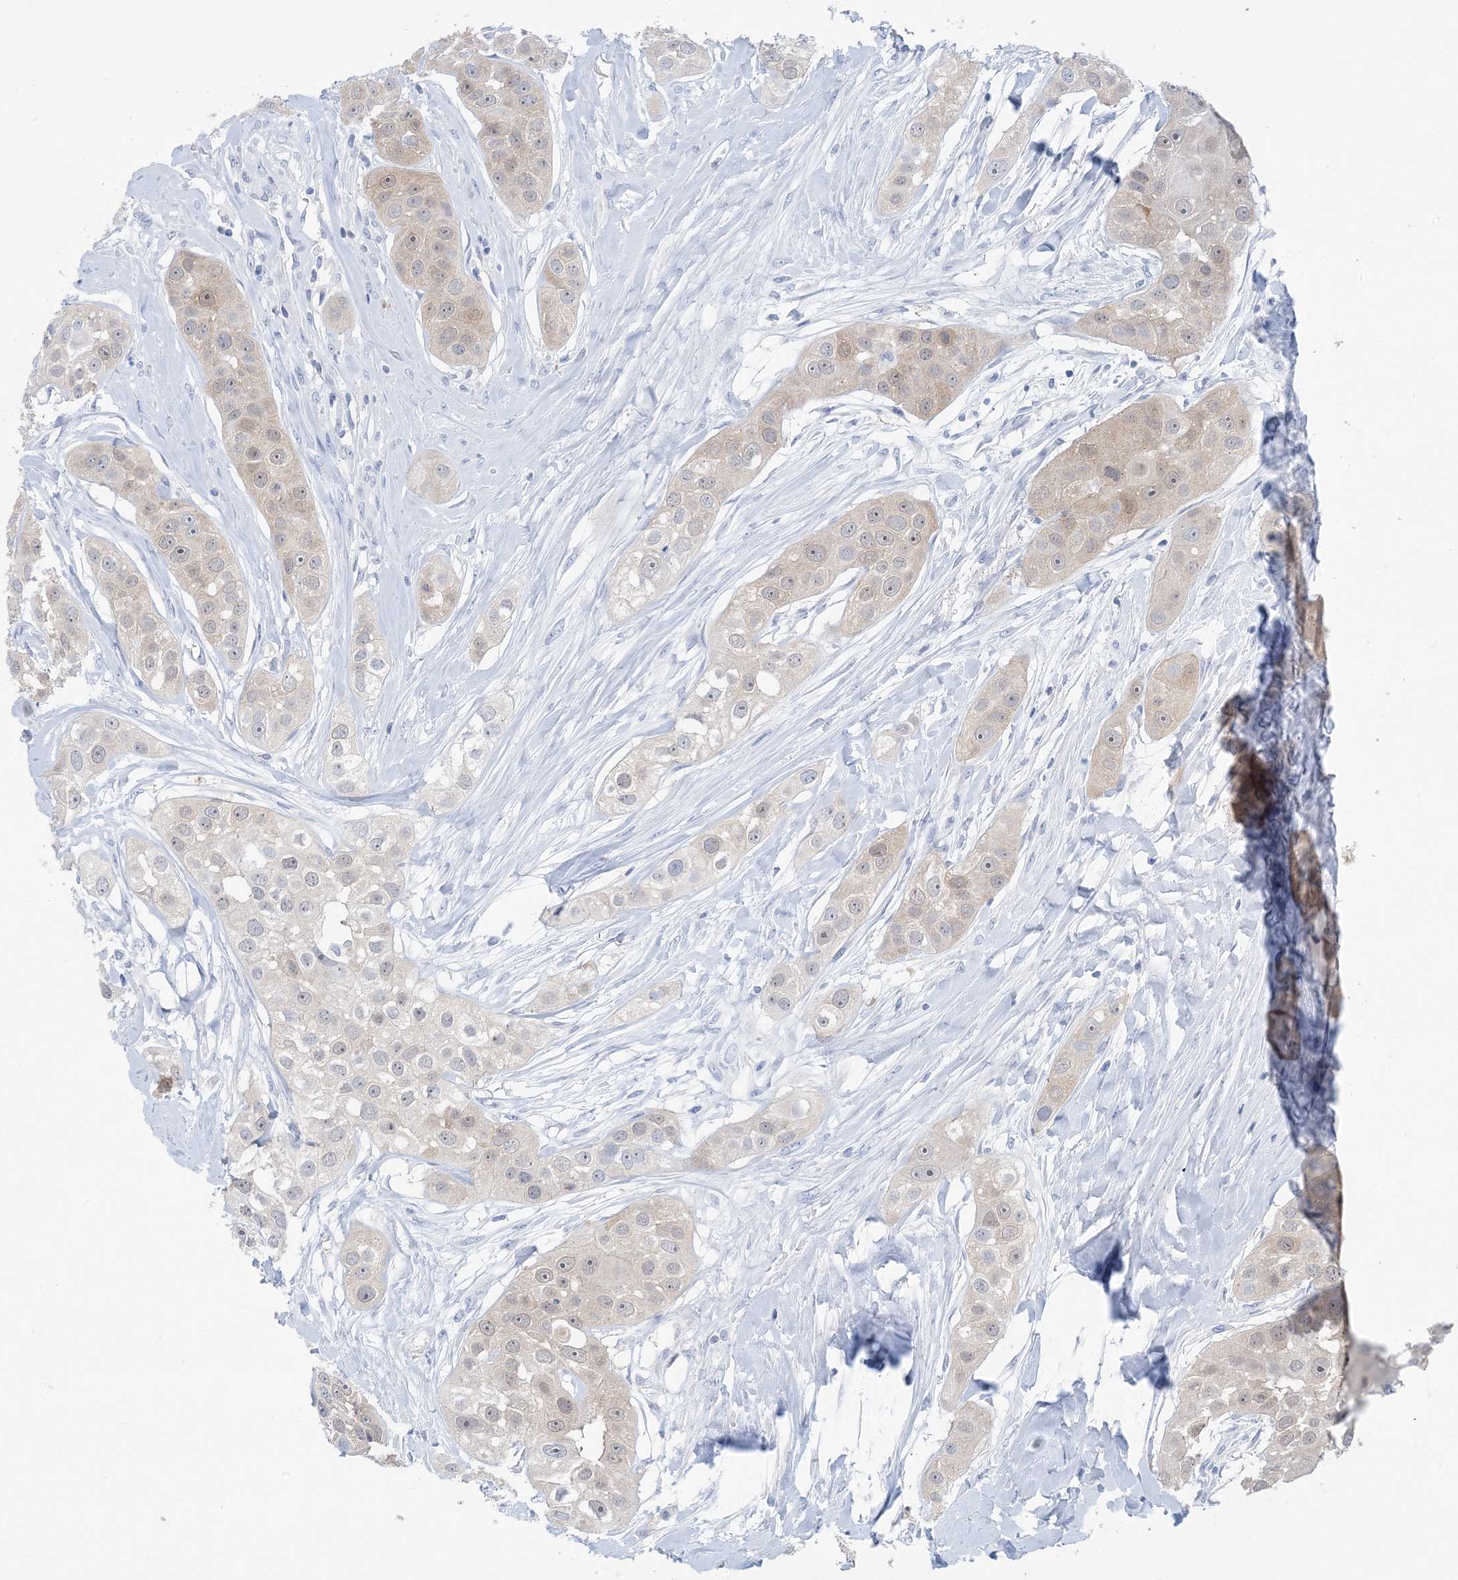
{"staining": {"intensity": "weak", "quantity": "25%-75%", "location": "cytoplasmic/membranous"}, "tissue": "head and neck cancer", "cell_type": "Tumor cells", "image_type": "cancer", "snomed": [{"axis": "morphology", "description": "Normal tissue, NOS"}, {"axis": "morphology", "description": "Squamous cell carcinoma, NOS"}, {"axis": "topography", "description": "Skeletal muscle"}, {"axis": "topography", "description": "Head-Neck"}], "caption": "A brown stain shows weak cytoplasmic/membranous positivity of a protein in head and neck squamous cell carcinoma tumor cells. (DAB IHC with brightfield microscopy, high magnification).", "gene": "SH3YL1", "patient": {"sex": "male", "age": 51}}